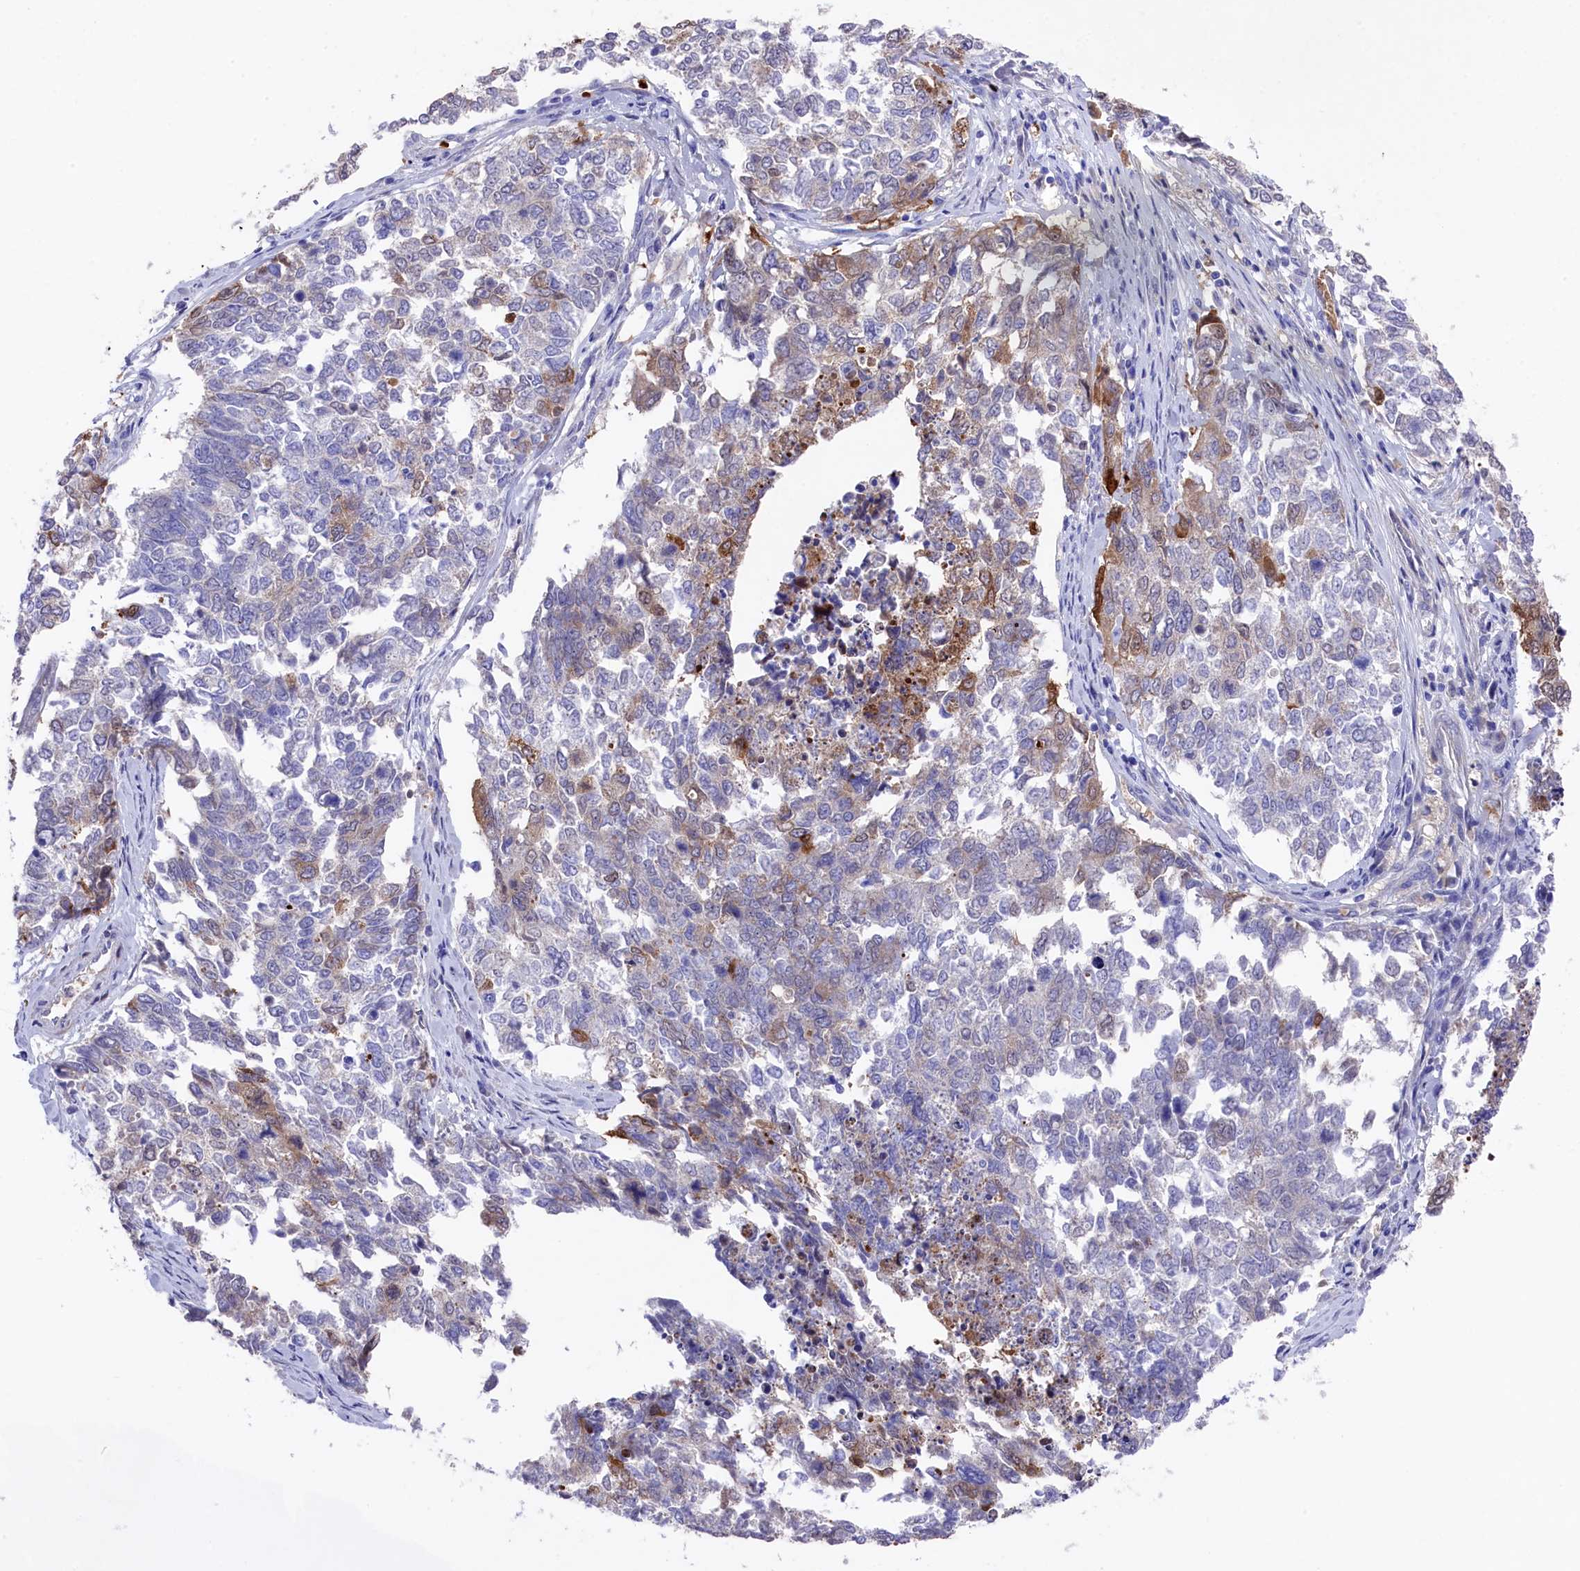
{"staining": {"intensity": "weak", "quantity": "<25%", "location": "cytoplasmic/membranous"}, "tissue": "cervical cancer", "cell_type": "Tumor cells", "image_type": "cancer", "snomed": [{"axis": "morphology", "description": "Squamous cell carcinoma, NOS"}, {"axis": "topography", "description": "Cervix"}], "caption": "Immunohistochemistry photomicrograph of cervical cancer (squamous cell carcinoma) stained for a protein (brown), which shows no expression in tumor cells. Brightfield microscopy of IHC stained with DAB (3,3'-diaminobenzidine) (brown) and hematoxylin (blue), captured at high magnification.", "gene": "LHFPL4", "patient": {"sex": "female", "age": 63}}